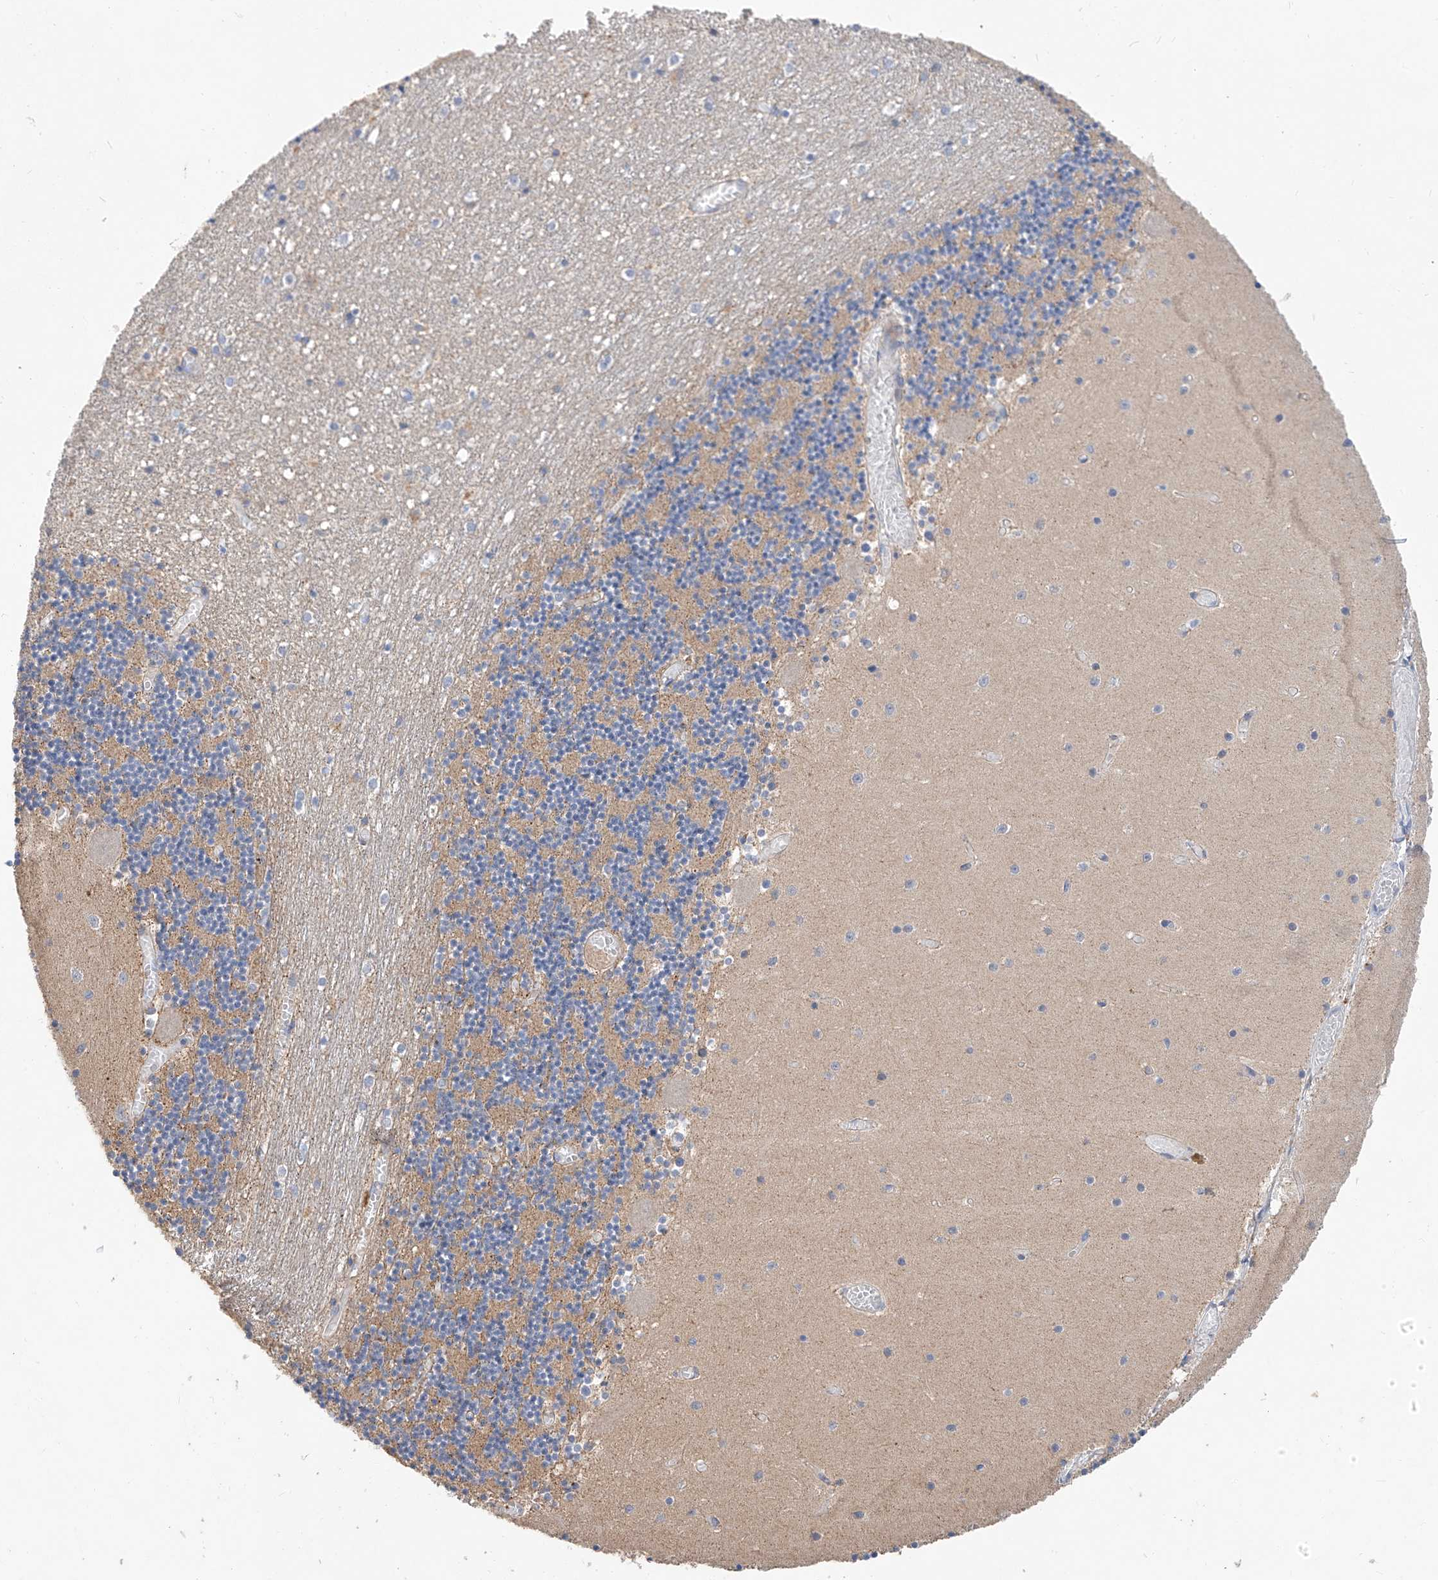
{"staining": {"intensity": "moderate", "quantity": "25%-75%", "location": "cytoplasmic/membranous"}, "tissue": "cerebellum", "cell_type": "Cells in granular layer", "image_type": "normal", "snomed": [{"axis": "morphology", "description": "Normal tissue, NOS"}, {"axis": "topography", "description": "Cerebellum"}], "caption": "Cerebellum stained with DAB (3,3'-diaminobenzidine) IHC displays medium levels of moderate cytoplasmic/membranous staining in about 25%-75% of cells in granular layer. The protein of interest is shown in brown color, while the nuclei are stained blue.", "gene": "AMD1", "patient": {"sex": "female", "age": 28}}